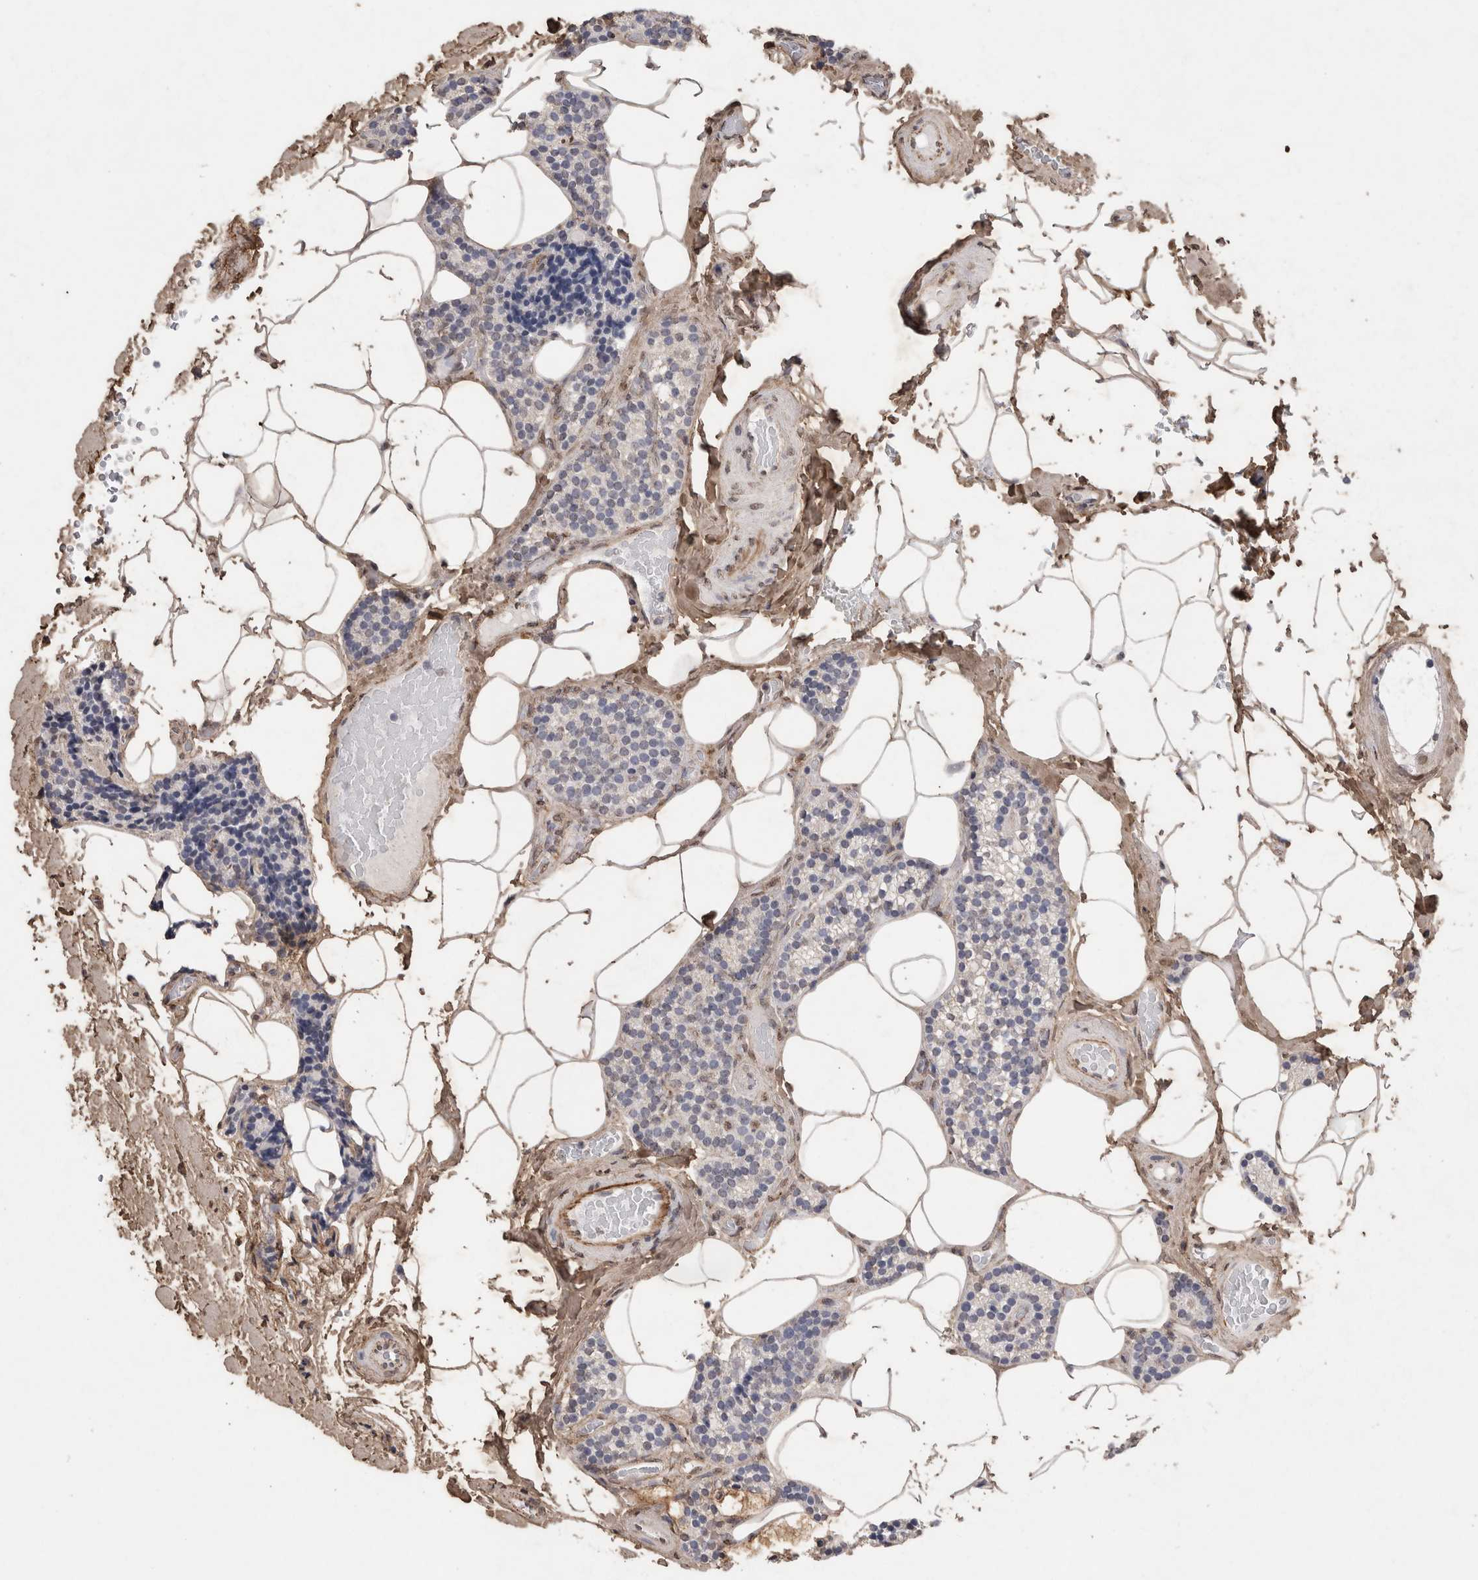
{"staining": {"intensity": "negative", "quantity": "none", "location": "none"}, "tissue": "parathyroid gland", "cell_type": "Glandular cells", "image_type": "normal", "snomed": [{"axis": "morphology", "description": "Normal tissue, NOS"}, {"axis": "topography", "description": "Parathyroid gland"}], "caption": "Unremarkable parathyroid gland was stained to show a protein in brown. There is no significant positivity in glandular cells. (Brightfield microscopy of DAB immunohistochemistry (IHC) at high magnification).", "gene": "C1QTNF5", "patient": {"sex": "male", "age": 52}}